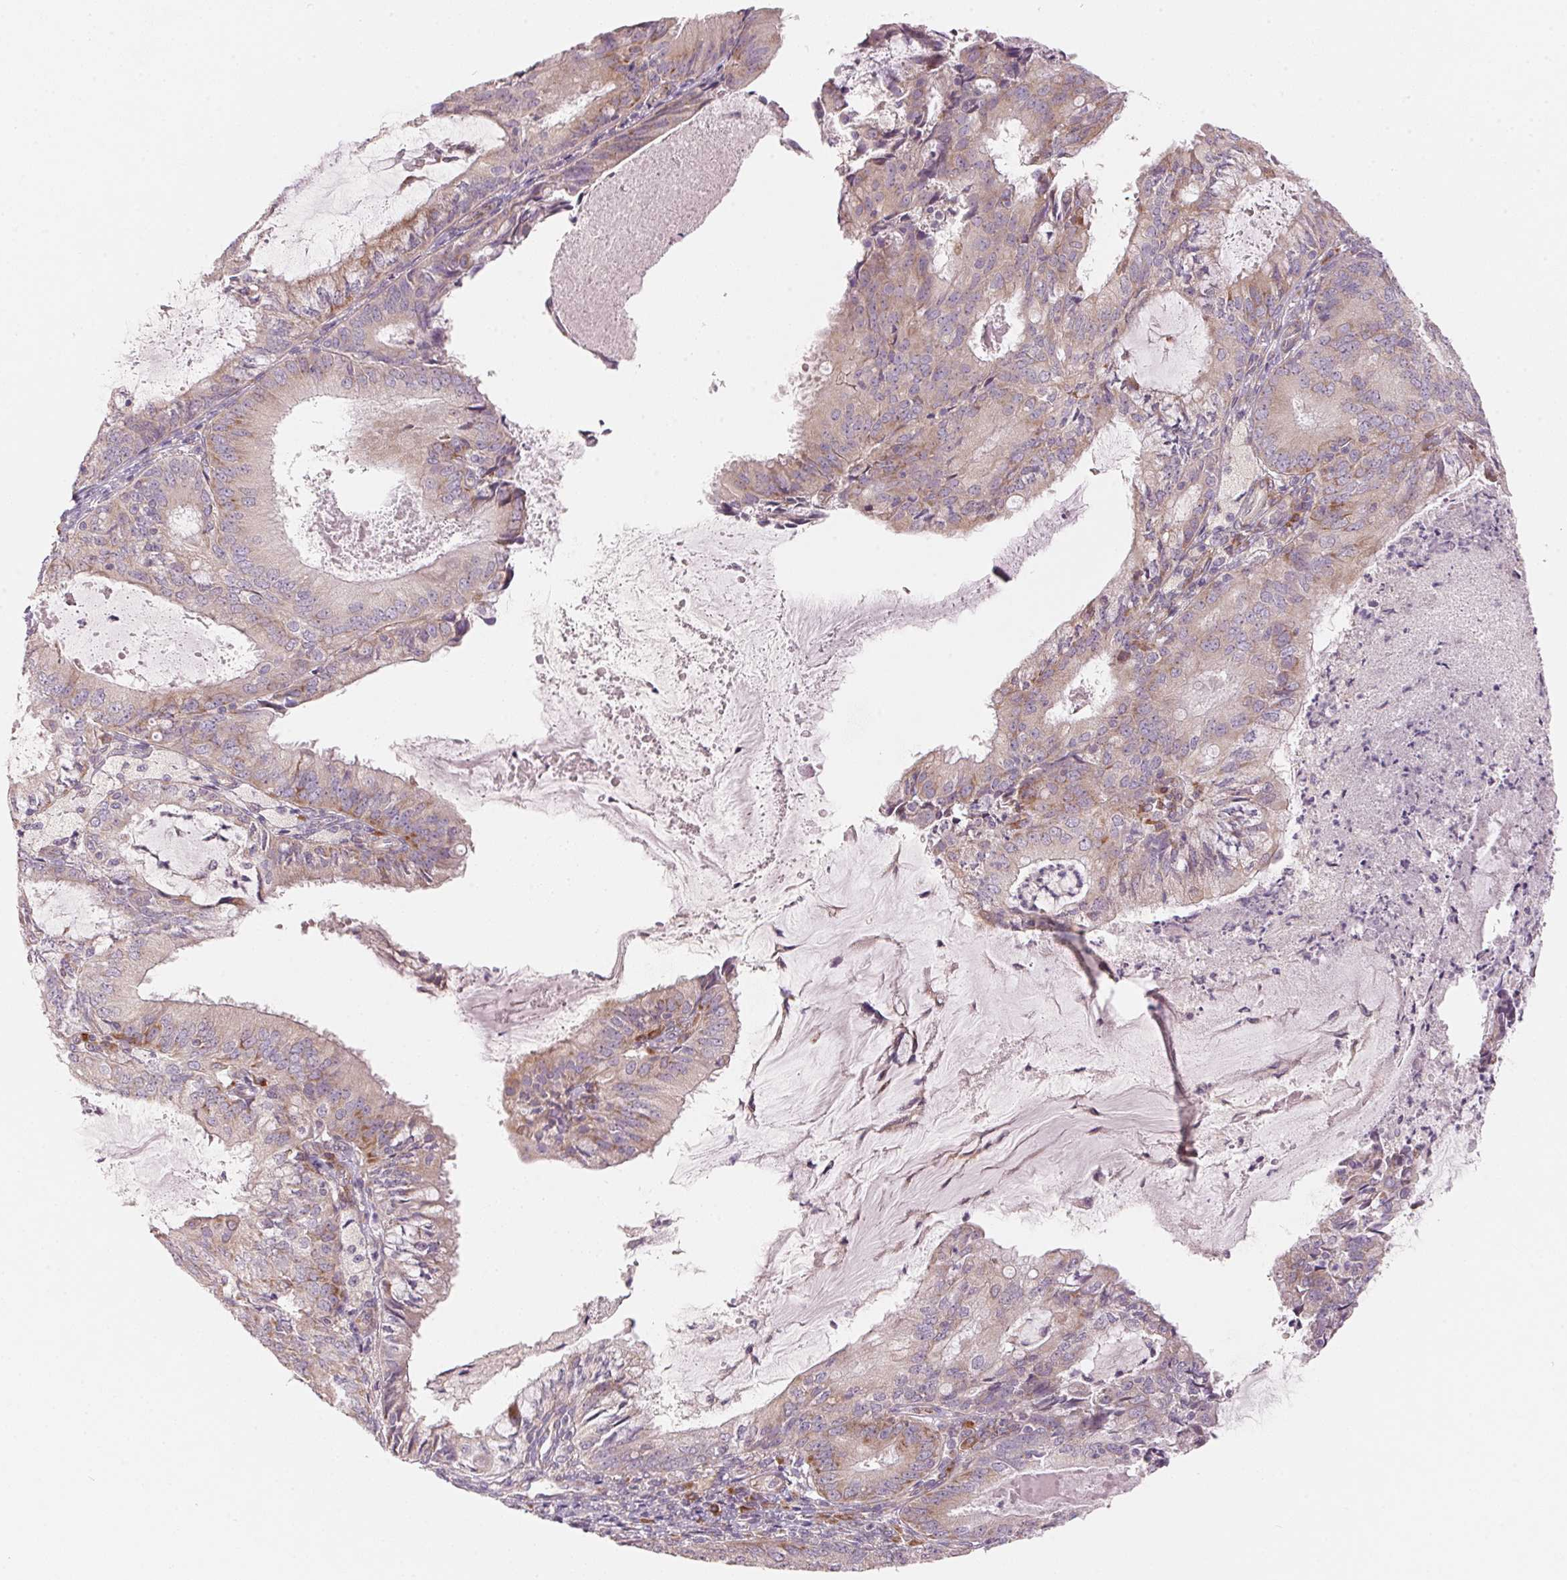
{"staining": {"intensity": "weak", "quantity": "25%-75%", "location": "cytoplasmic/membranous"}, "tissue": "endometrial cancer", "cell_type": "Tumor cells", "image_type": "cancer", "snomed": [{"axis": "morphology", "description": "Adenocarcinoma, NOS"}, {"axis": "topography", "description": "Endometrium"}], "caption": "Immunohistochemical staining of endometrial cancer shows low levels of weak cytoplasmic/membranous protein staining in approximately 25%-75% of tumor cells.", "gene": "BLOC1S2", "patient": {"sex": "female", "age": 57}}